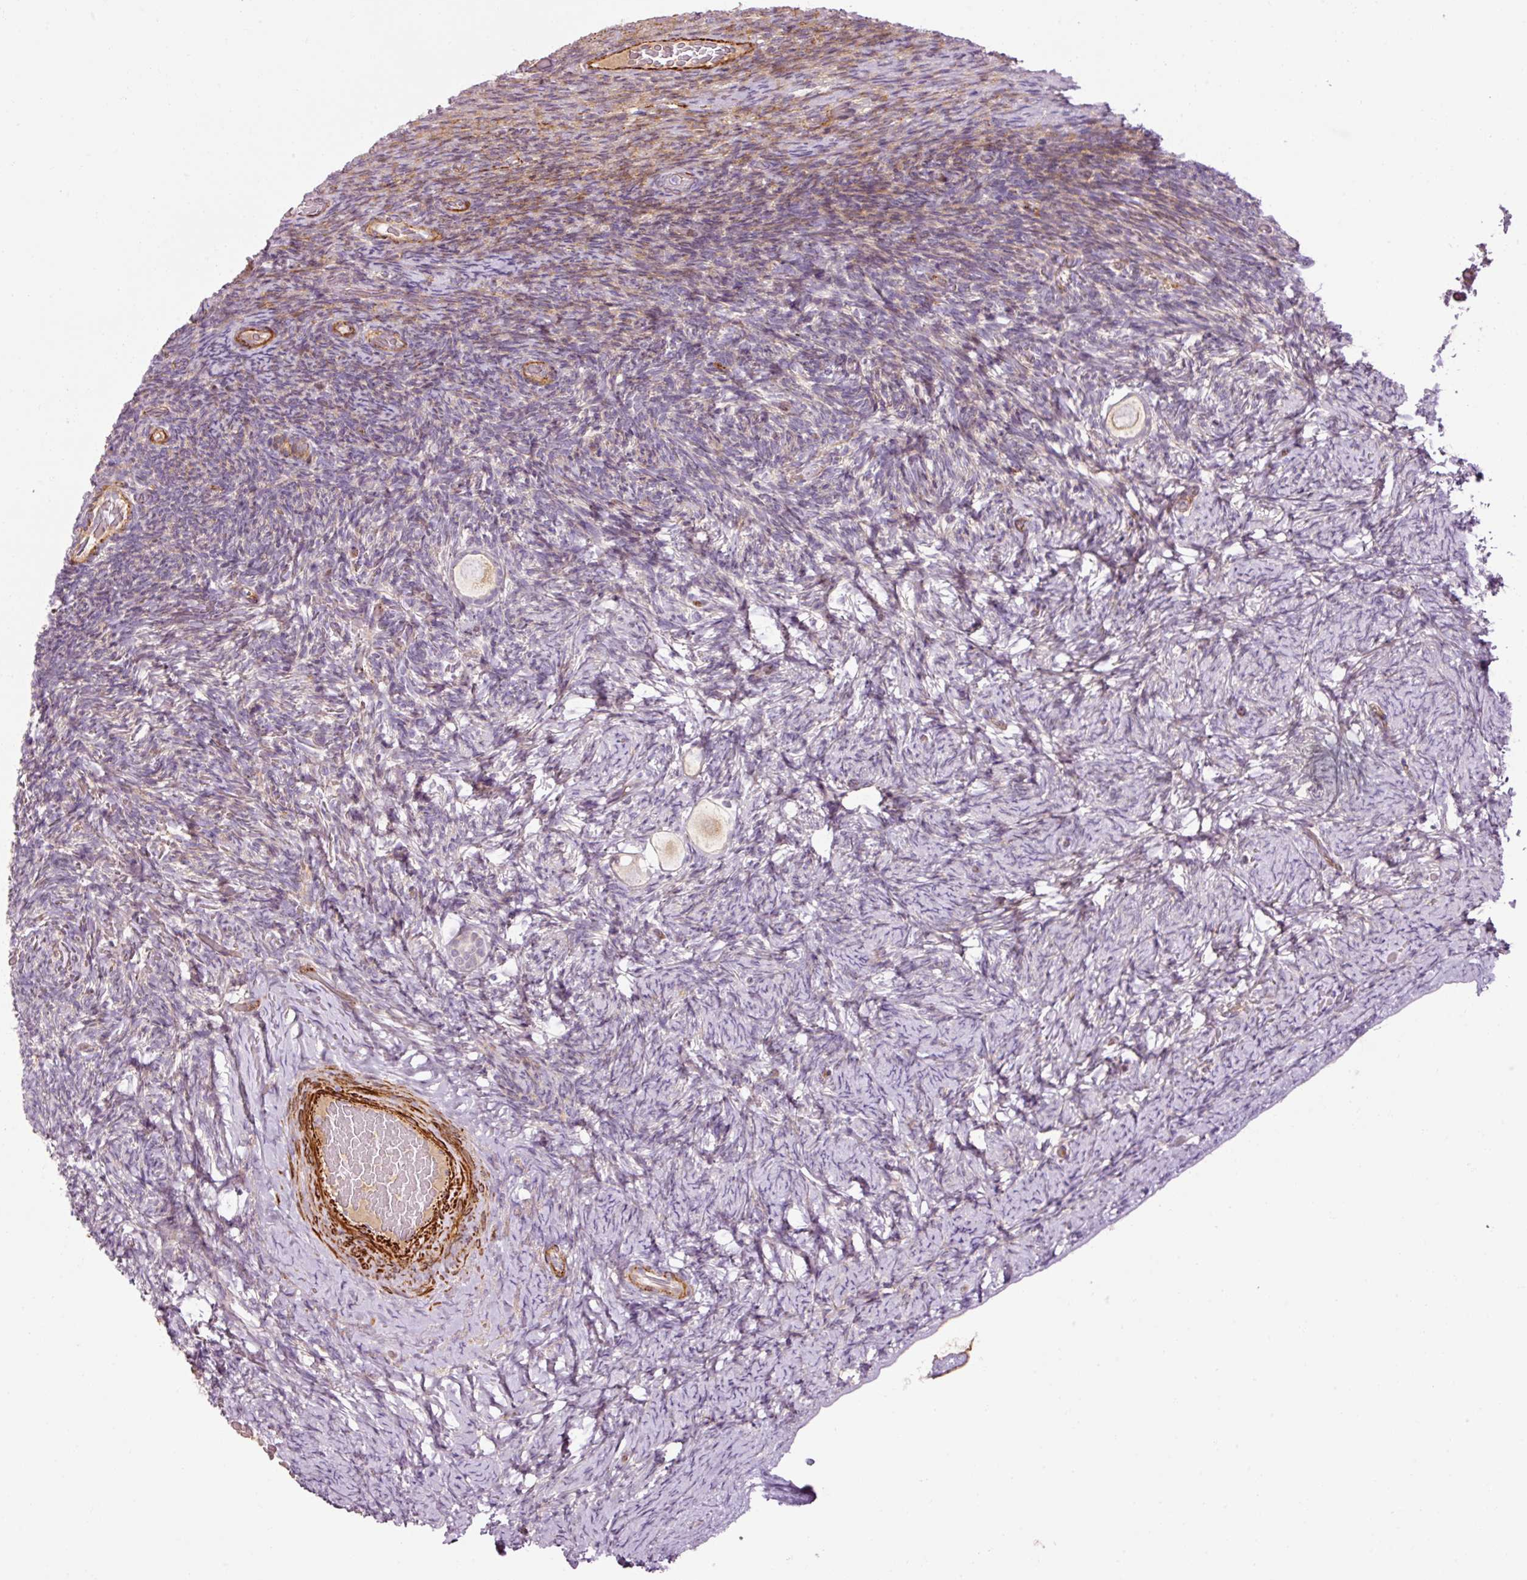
{"staining": {"intensity": "negative", "quantity": "none", "location": "none"}, "tissue": "ovary", "cell_type": "Follicle cells", "image_type": "normal", "snomed": [{"axis": "morphology", "description": "Normal tissue, NOS"}, {"axis": "topography", "description": "Ovary"}], "caption": "DAB immunohistochemical staining of benign human ovary exhibits no significant positivity in follicle cells. The staining was performed using DAB (3,3'-diaminobenzidine) to visualize the protein expression in brown, while the nuclei were stained in blue with hematoxylin (Magnification: 20x).", "gene": "ANKRD20A1", "patient": {"sex": "female", "age": 34}}